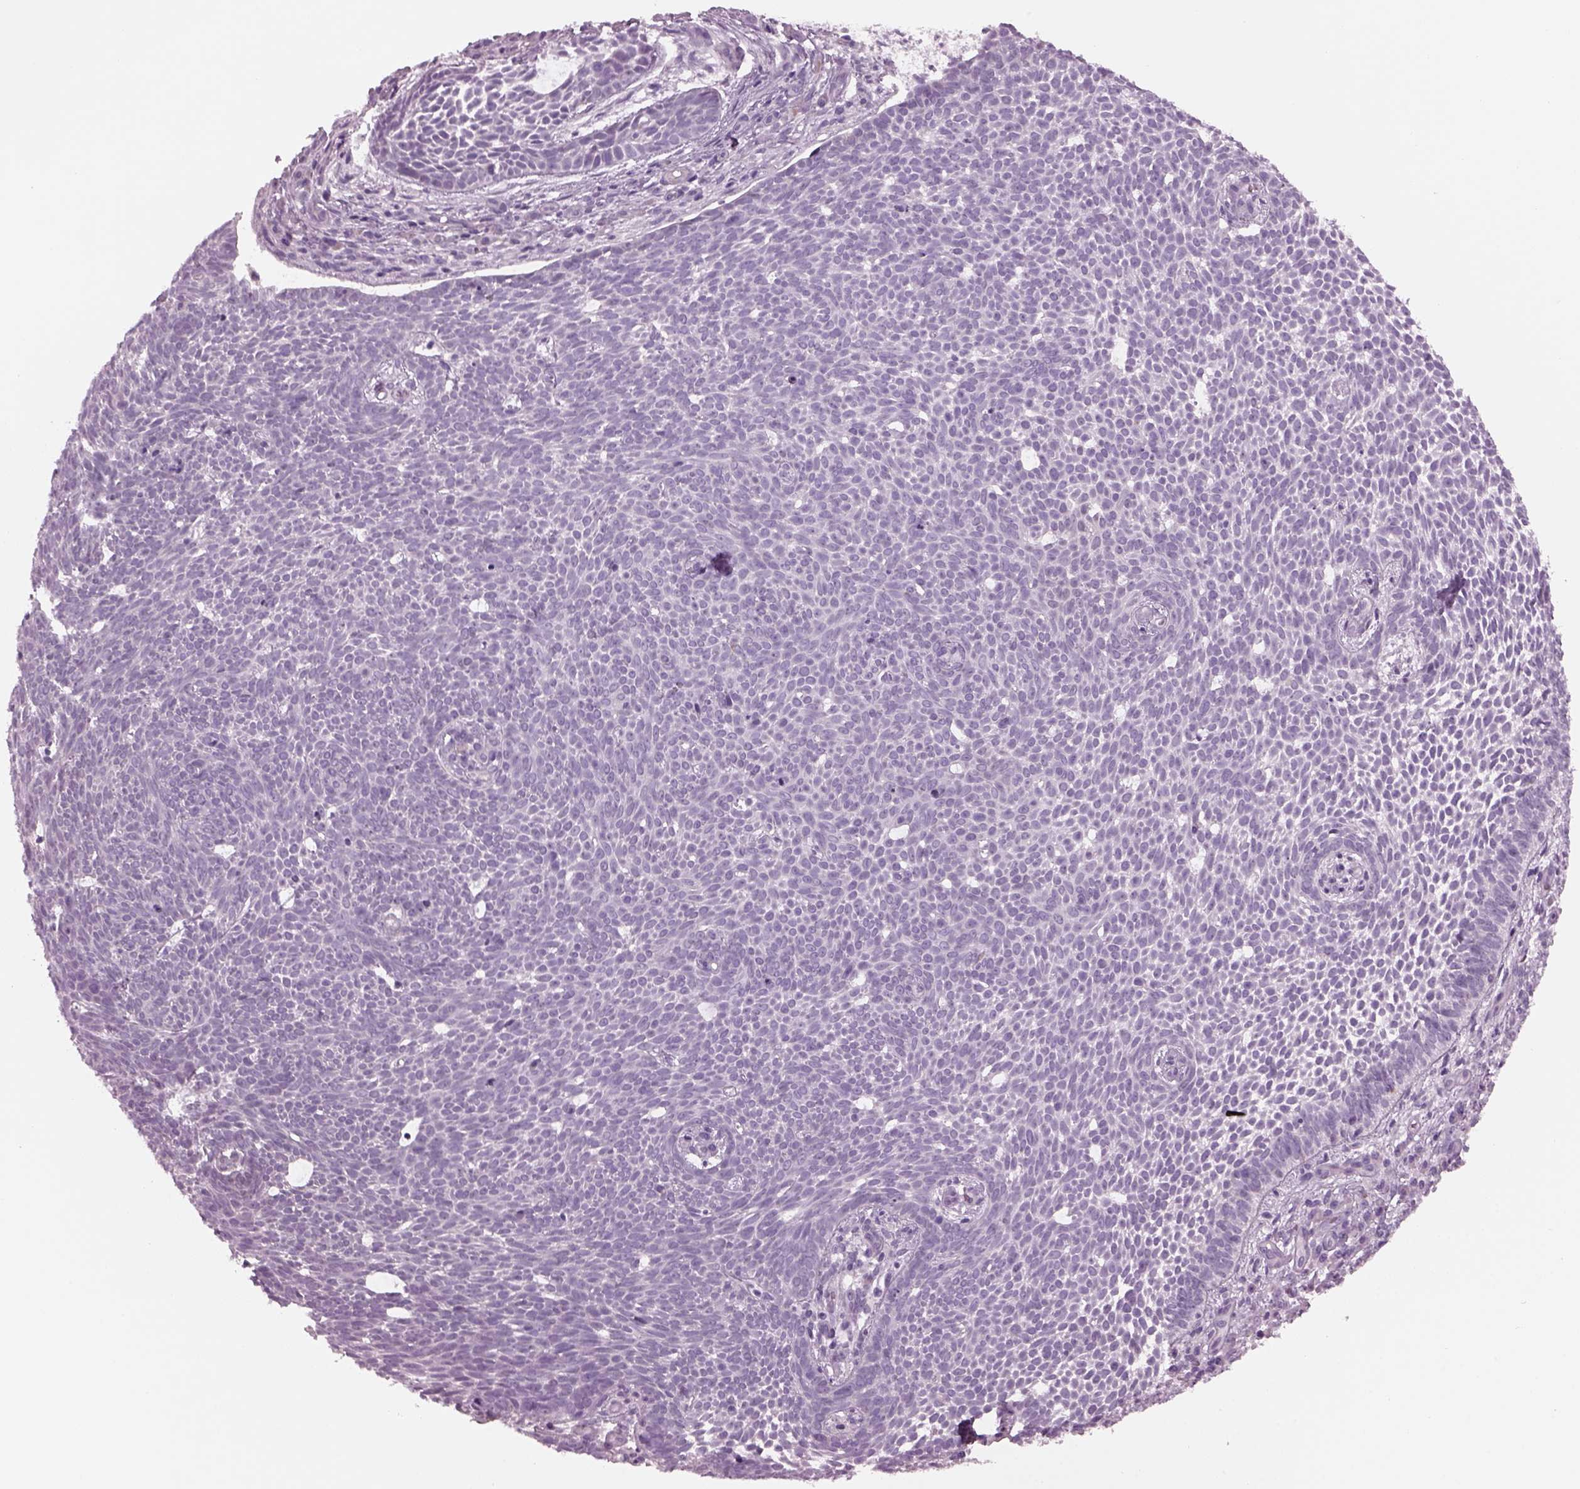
{"staining": {"intensity": "negative", "quantity": "none", "location": "none"}, "tissue": "skin cancer", "cell_type": "Tumor cells", "image_type": "cancer", "snomed": [{"axis": "morphology", "description": "Basal cell carcinoma"}, {"axis": "topography", "description": "Skin"}], "caption": "The photomicrograph reveals no staining of tumor cells in basal cell carcinoma (skin).", "gene": "CYLC1", "patient": {"sex": "male", "age": 59}}